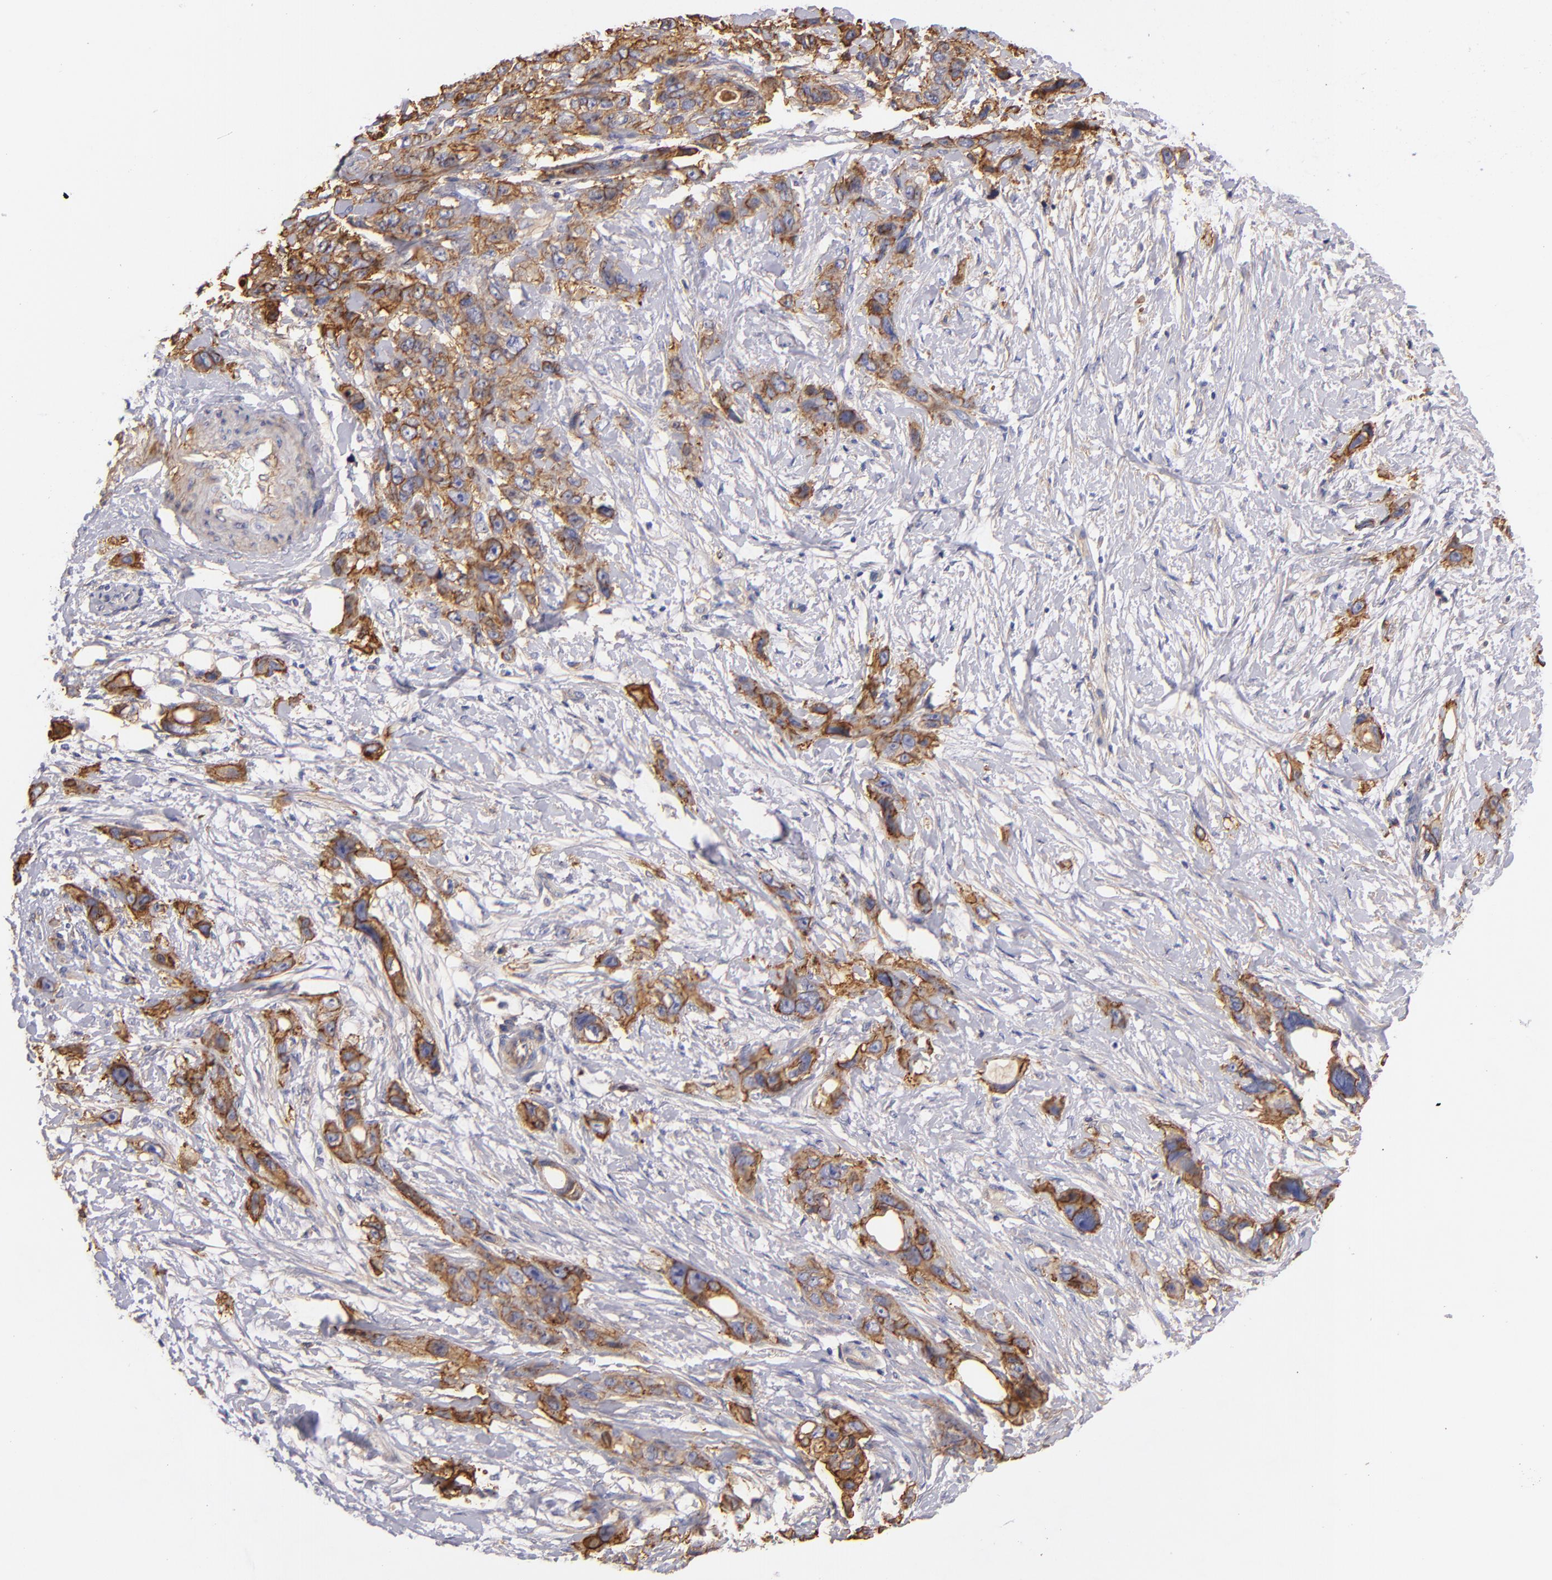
{"staining": {"intensity": "moderate", "quantity": ">75%", "location": "cytoplasmic/membranous"}, "tissue": "stomach cancer", "cell_type": "Tumor cells", "image_type": "cancer", "snomed": [{"axis": "morphology", "description": "Adenocarcinoma, NOS"}, {"axis": "topography", "description": "Stomach, upper"}], "caption": "IHC (DAB) staining of adenocarcinoma (stomach) exhibits moderate cytoplasmic/membranous protein positivity in about >75% of tumor cells.", "gene": "CD151", "patient": {"sex": "male", "age": 47}}